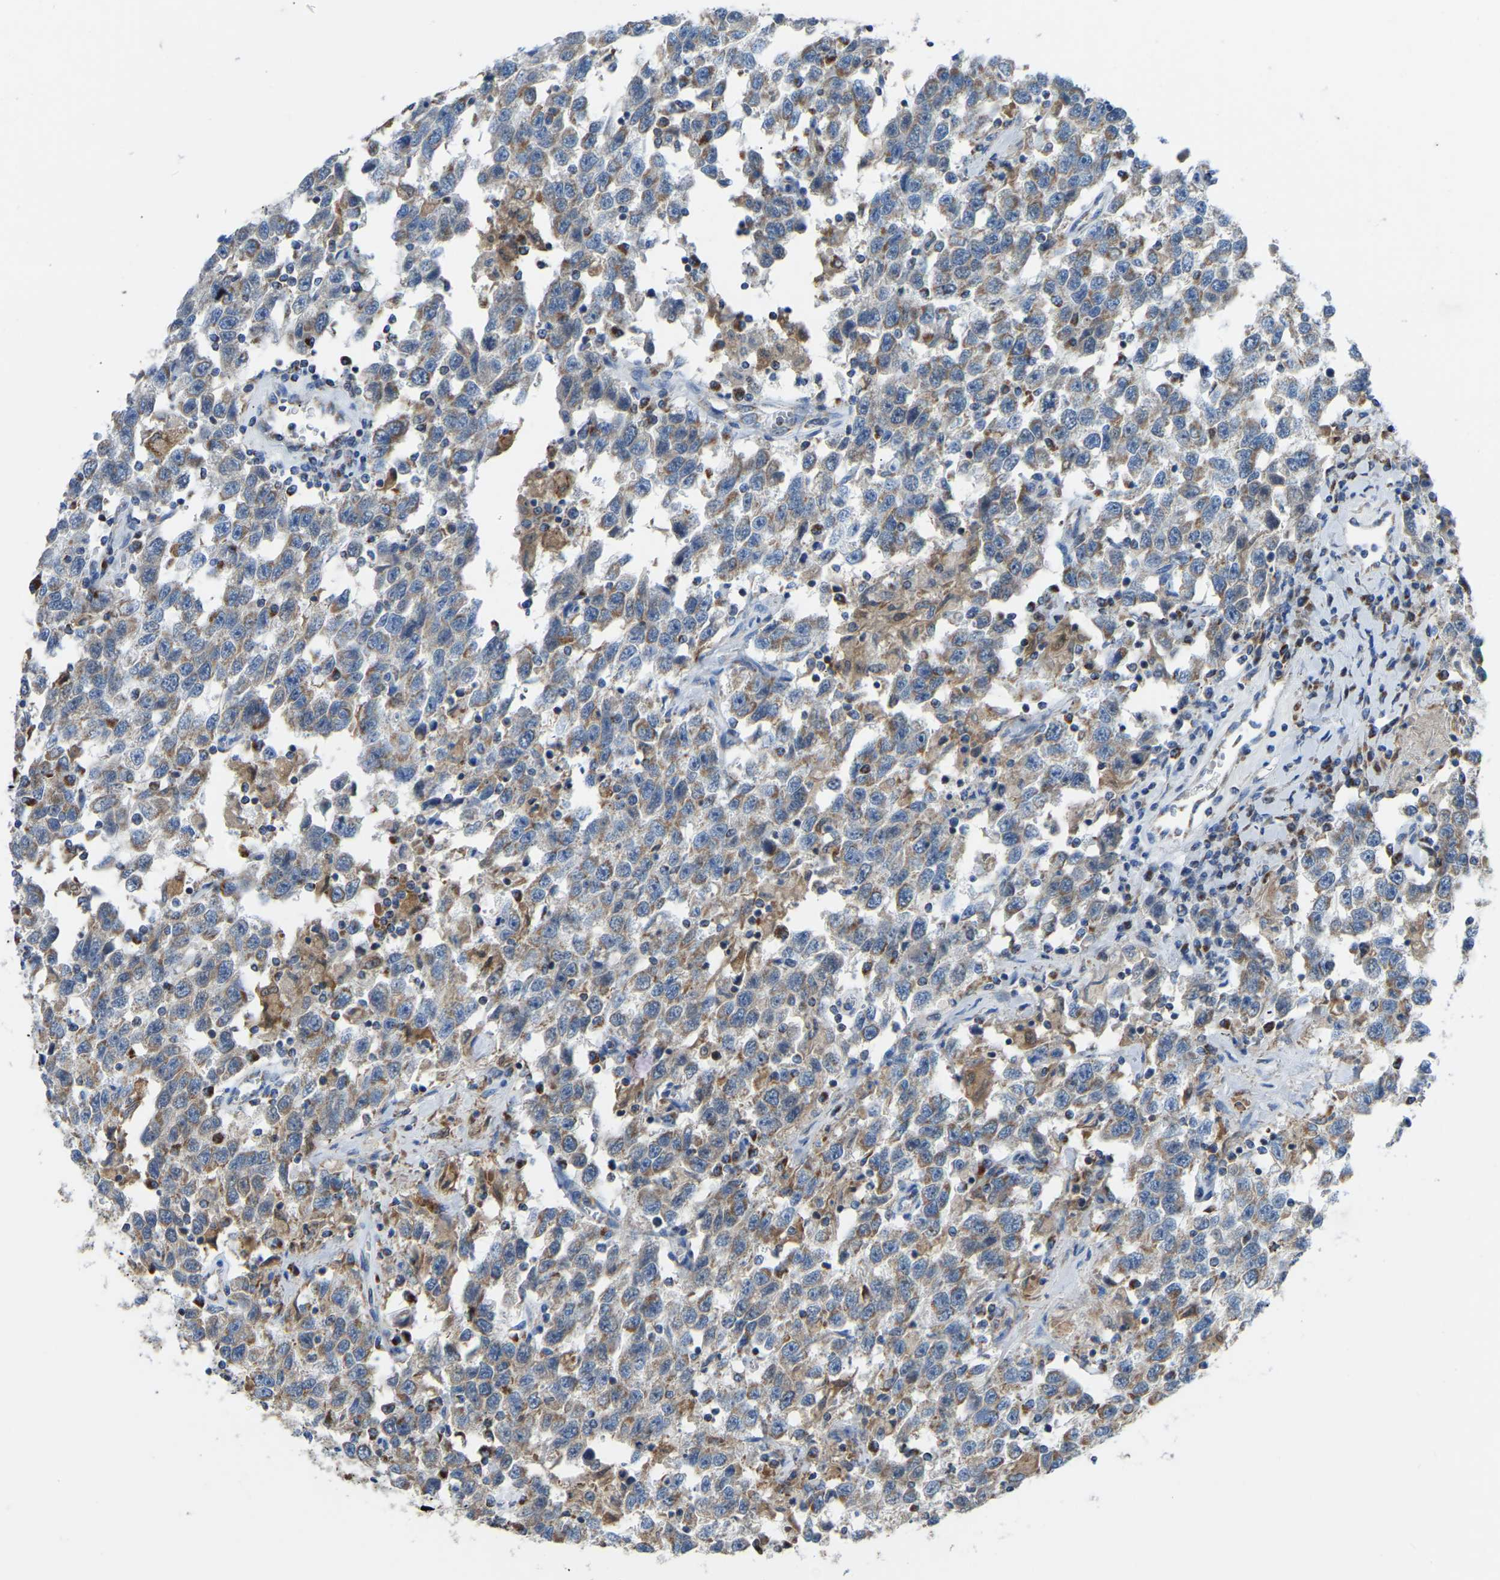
{"staining": {"intensity": "moderate", "quantity": ">75%", "location": "cytoplasmic/membranous"}, "tissue": "testis cancer", "cell_type": "Tumor cells", "image_type": "cancer", "snomed": [{"axis": "morphology", "description": "Seminoma, NOS"}, {"axis": "topography", "description": "Testis"}], "caption": "Human testis cancer (seminoma) stained for a protein (brown) demonstrates moderate cytoplasmic/membranous positive expression in about >75% of tumor cells.", "gene": "ETFB", "patient": {"sex": "male", "age": 41}}